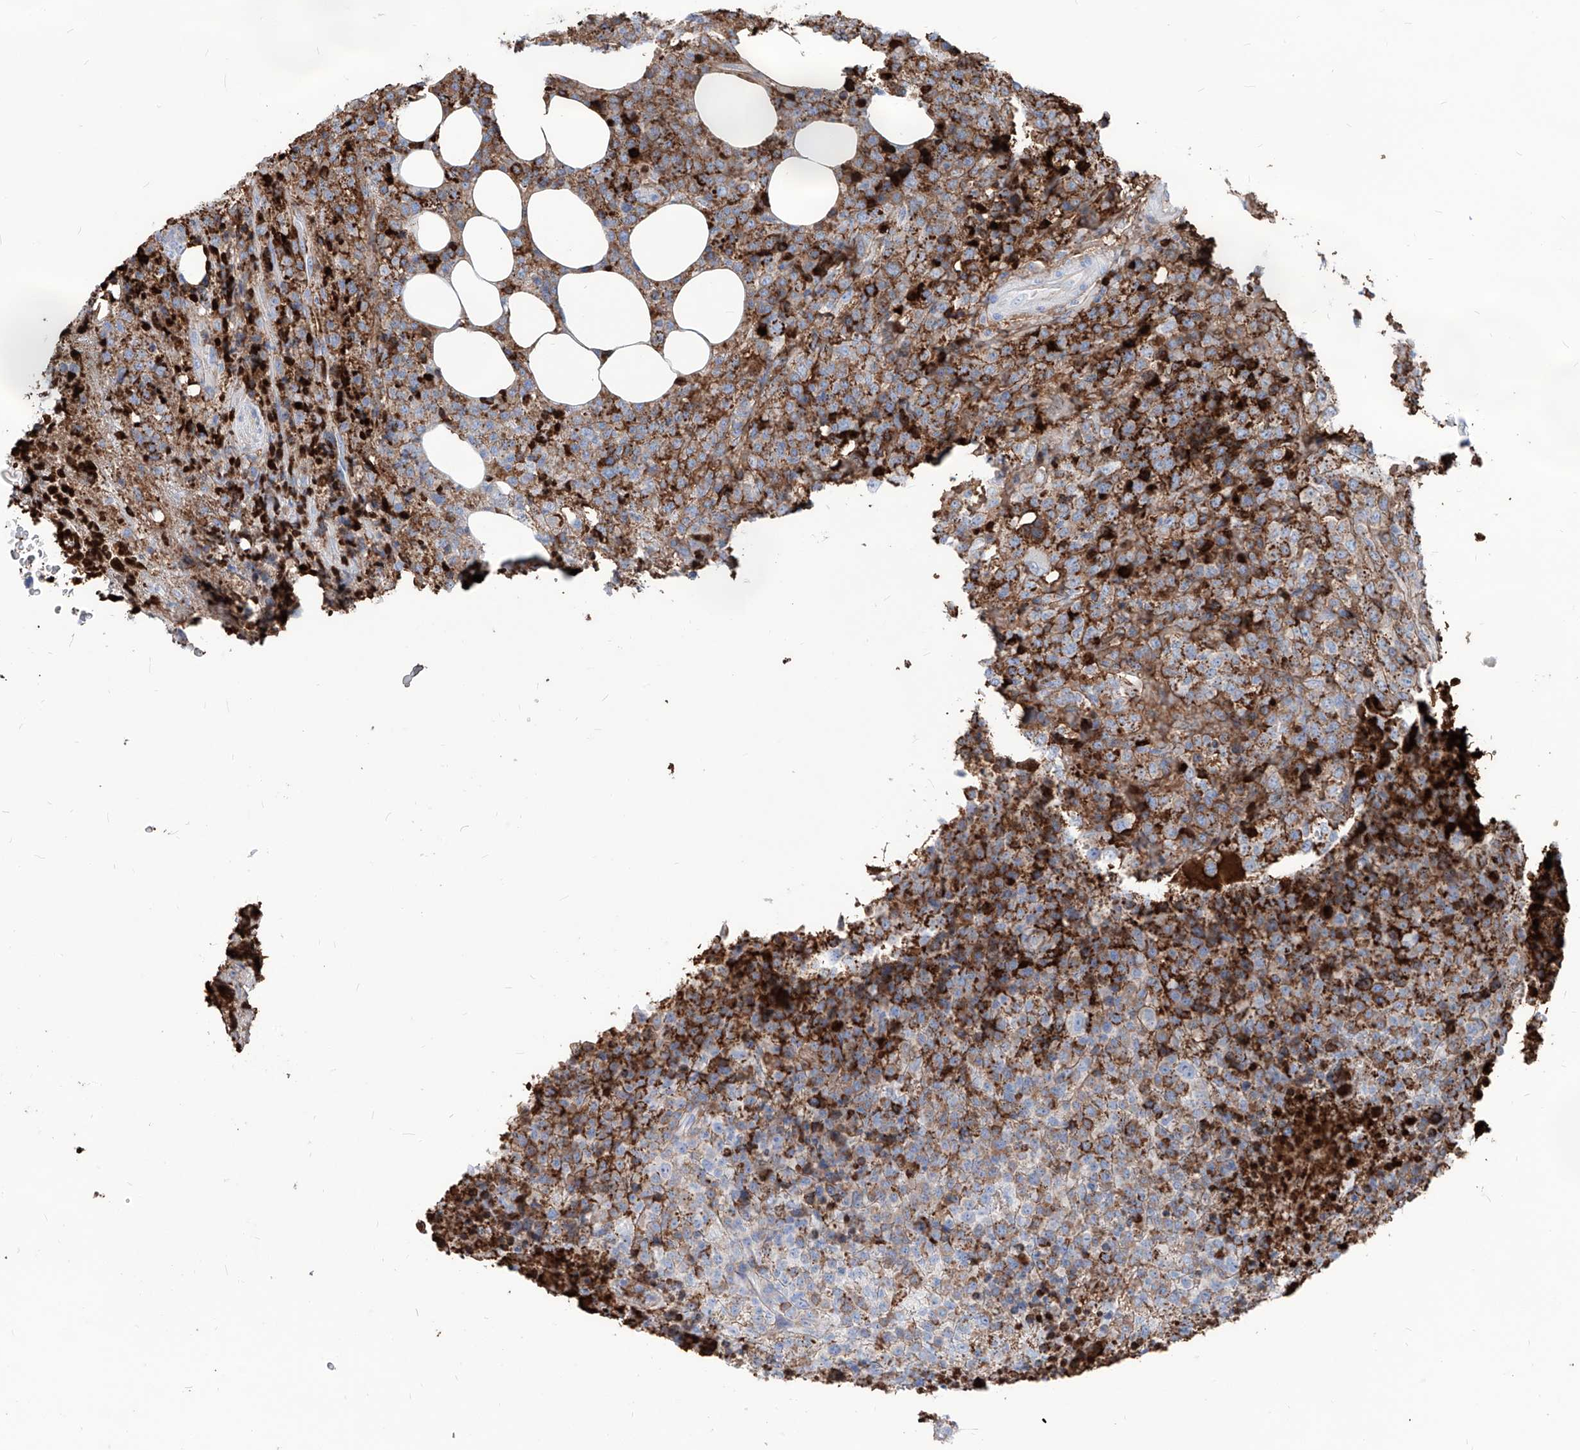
{"staining": {"intensity": "moderate", "quantity": "<25%", "location": "cytoplasmic/membranous"}, "tissue": "lymphoma", "cell_type": "Tumor cells", "image_type": "cancer", "snomed": [{"axis": "morphology", "description": "Malignant lymphoma, non-Hodgkin's type, High grade"}, {"axis": "topography", "description": "Lymph node"}], "caption": "High-magnification brightfield microscopy of high-grade malignant lymphoma, non-Hodgkin's type stained with DAB (brown) and counterstained with hematoxylin (blue). tumor cells exhibit moderate cytoplasmic/membranous expression is present in about<25% of cells. (Stains: DAB in brown, nuclei in blue, Microscopy: brightfield microscopy at high magnification).", "gene": "AKAP10", "patient": {"sex": "male", "age": 13}}